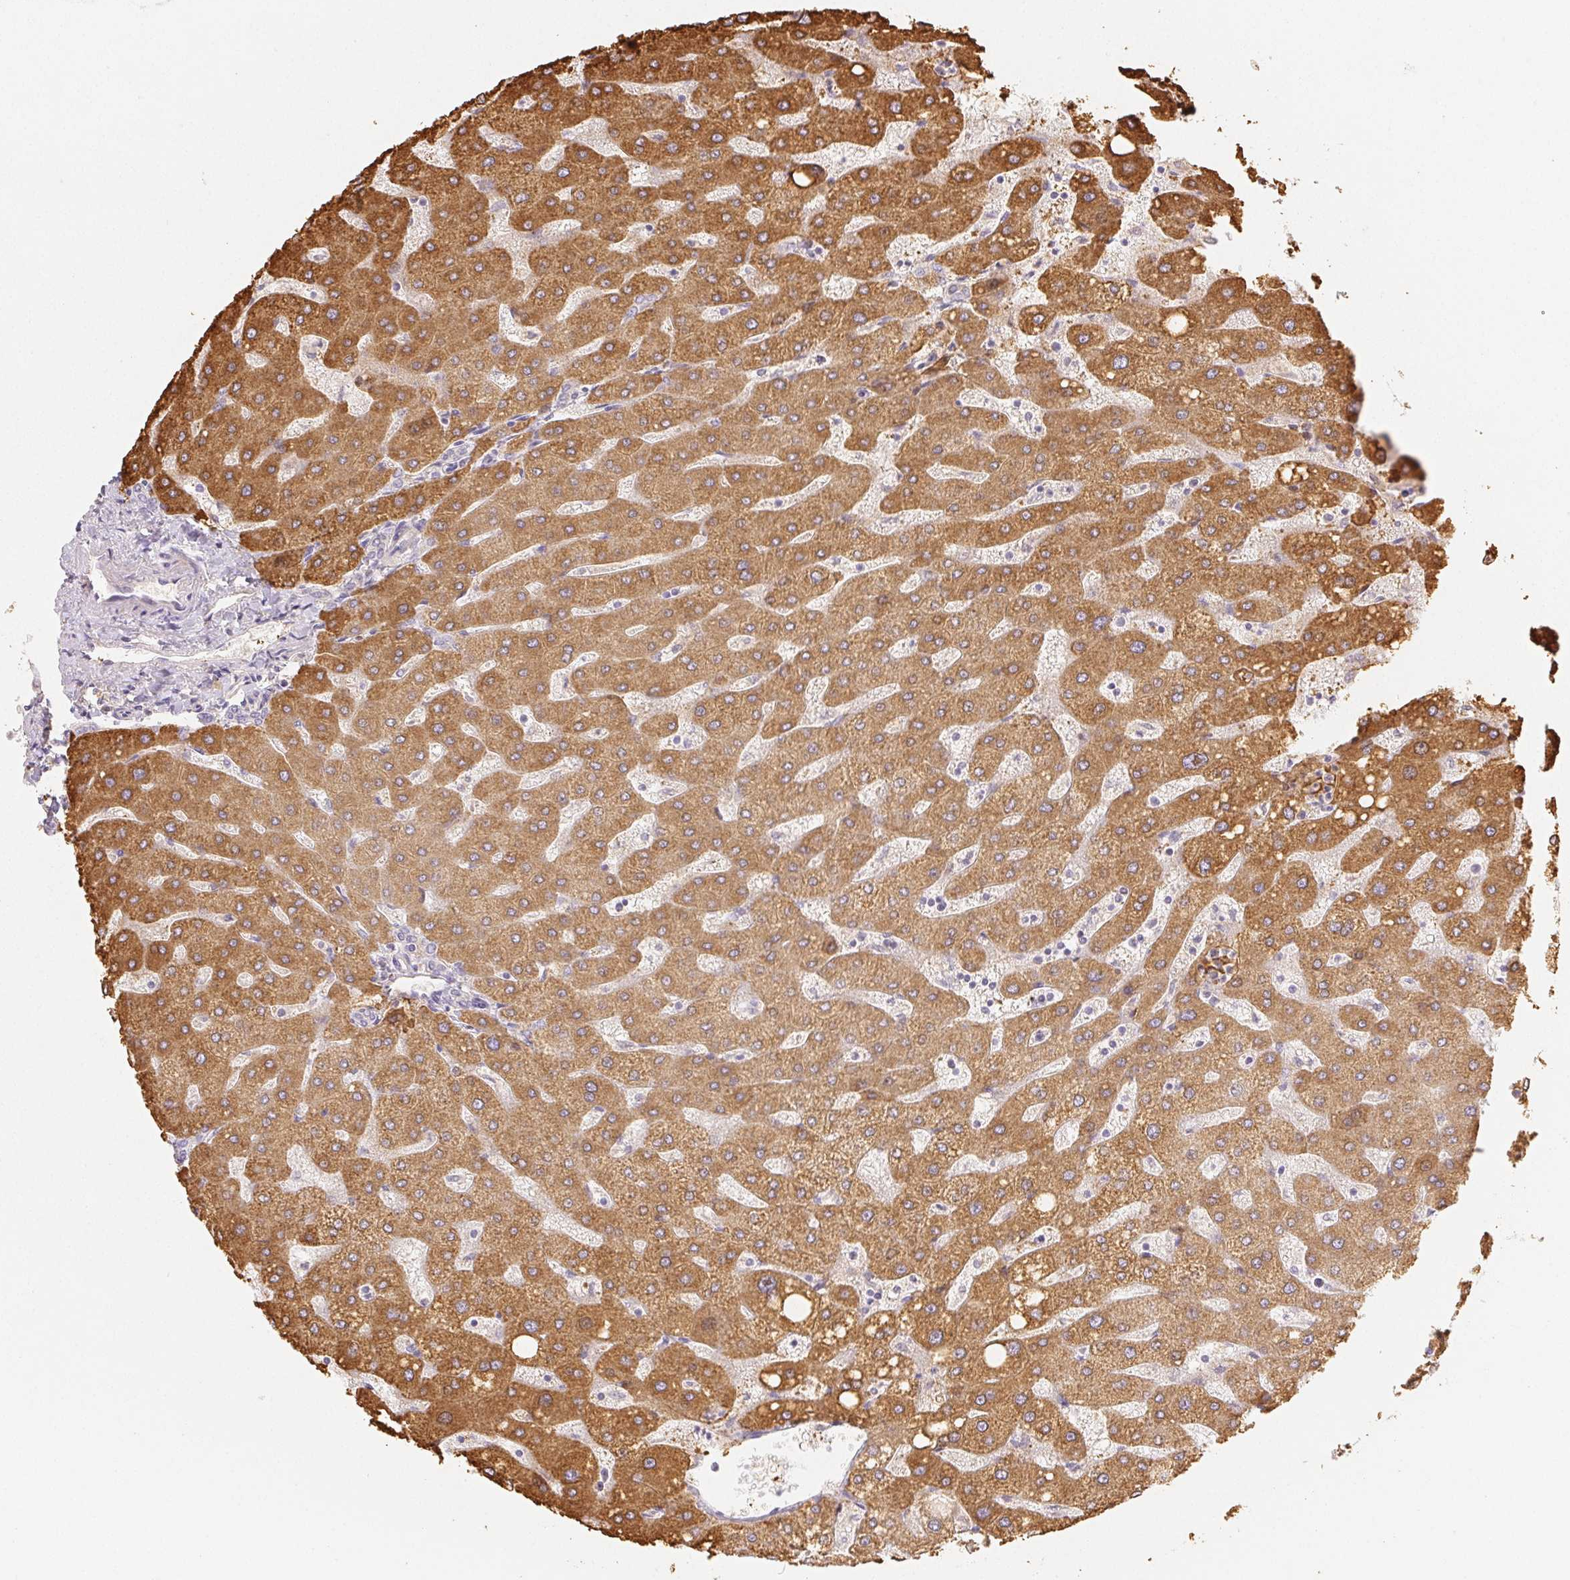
{"staining": {"intensity": "negative", "quantity": "none", "location": "none"}, "tissue": "liver", "cell_type": "Cholangiocytes", "image_type": "normal", "snomed": [{"axis": "morphology", "description": "Normal tissue, NOS"}, {"axis": "topography", "description": "Liver"}], "caption": "There is no significant staining in cholangiocytes of liver. (Stains: DAB immunohistochemistry (IHC) with hematoxylin counter stain, Microscopy: brightfield microscopy at high magnification).", "gene": "ACVR1B", "patient": {"sex": "male", "age": 67}}